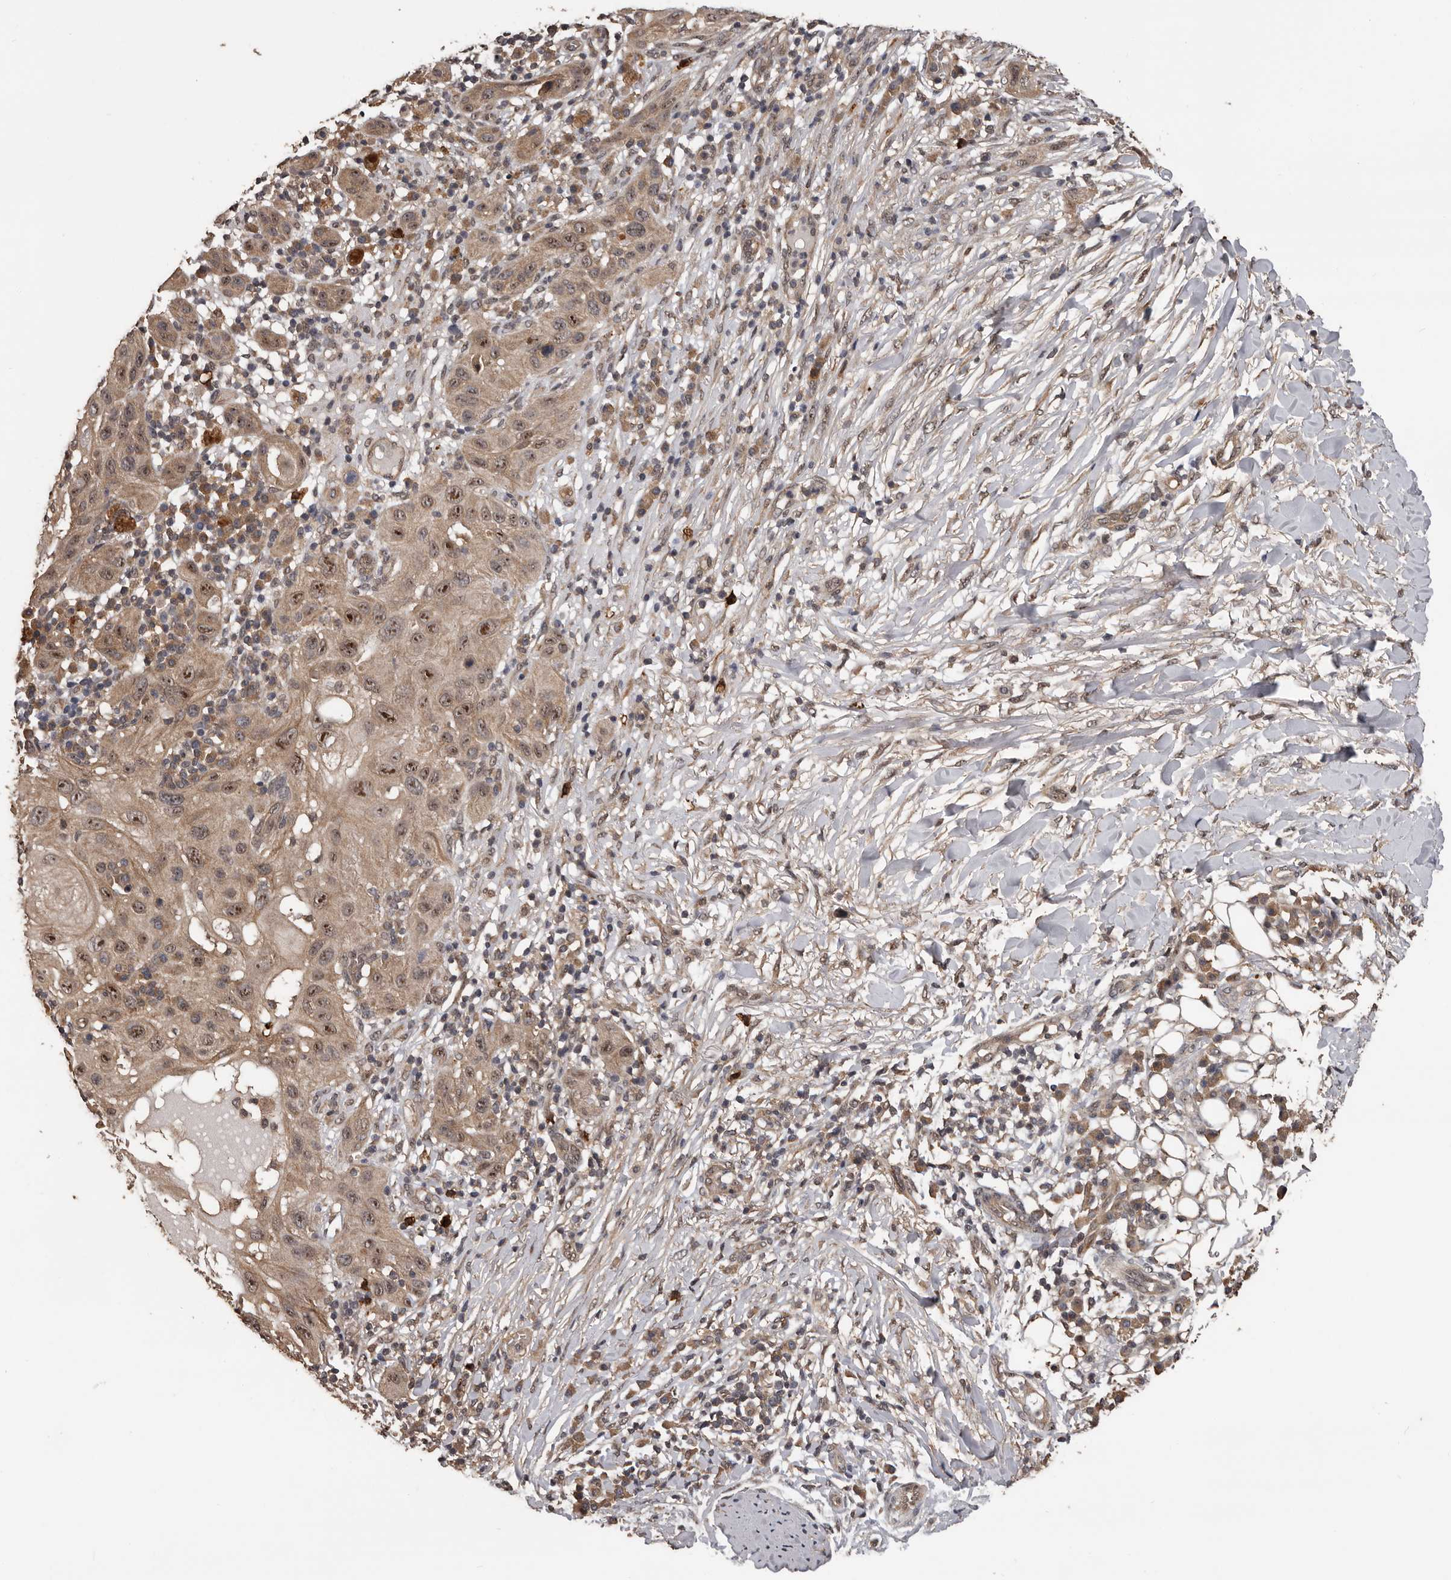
{"staining": {"intensity": "moderate", "quantity": ">75%", "location": "cytoplasmic/membranous,nuclear"}, "tissue": "skin cancer", "cell_type": "Tumor cells", "image_type": "cancer", "snomed": [{"axis": "morphology", "description": "Normal tissue, NOS"}, {"axis": "morphology", "description": "Squamous cell carcinoma, NOS"}, {"axis": "topography", "description": "Skin"}], "caption": "Brown immunohistochemical staining in human skin squamous cell carcinoma displays moderate cytoplasmic/membranous and nuclear positivity in about >75% of tumor cells.", "gene": "VPS37A", "patient": {"sex": "female", "age": 96}}